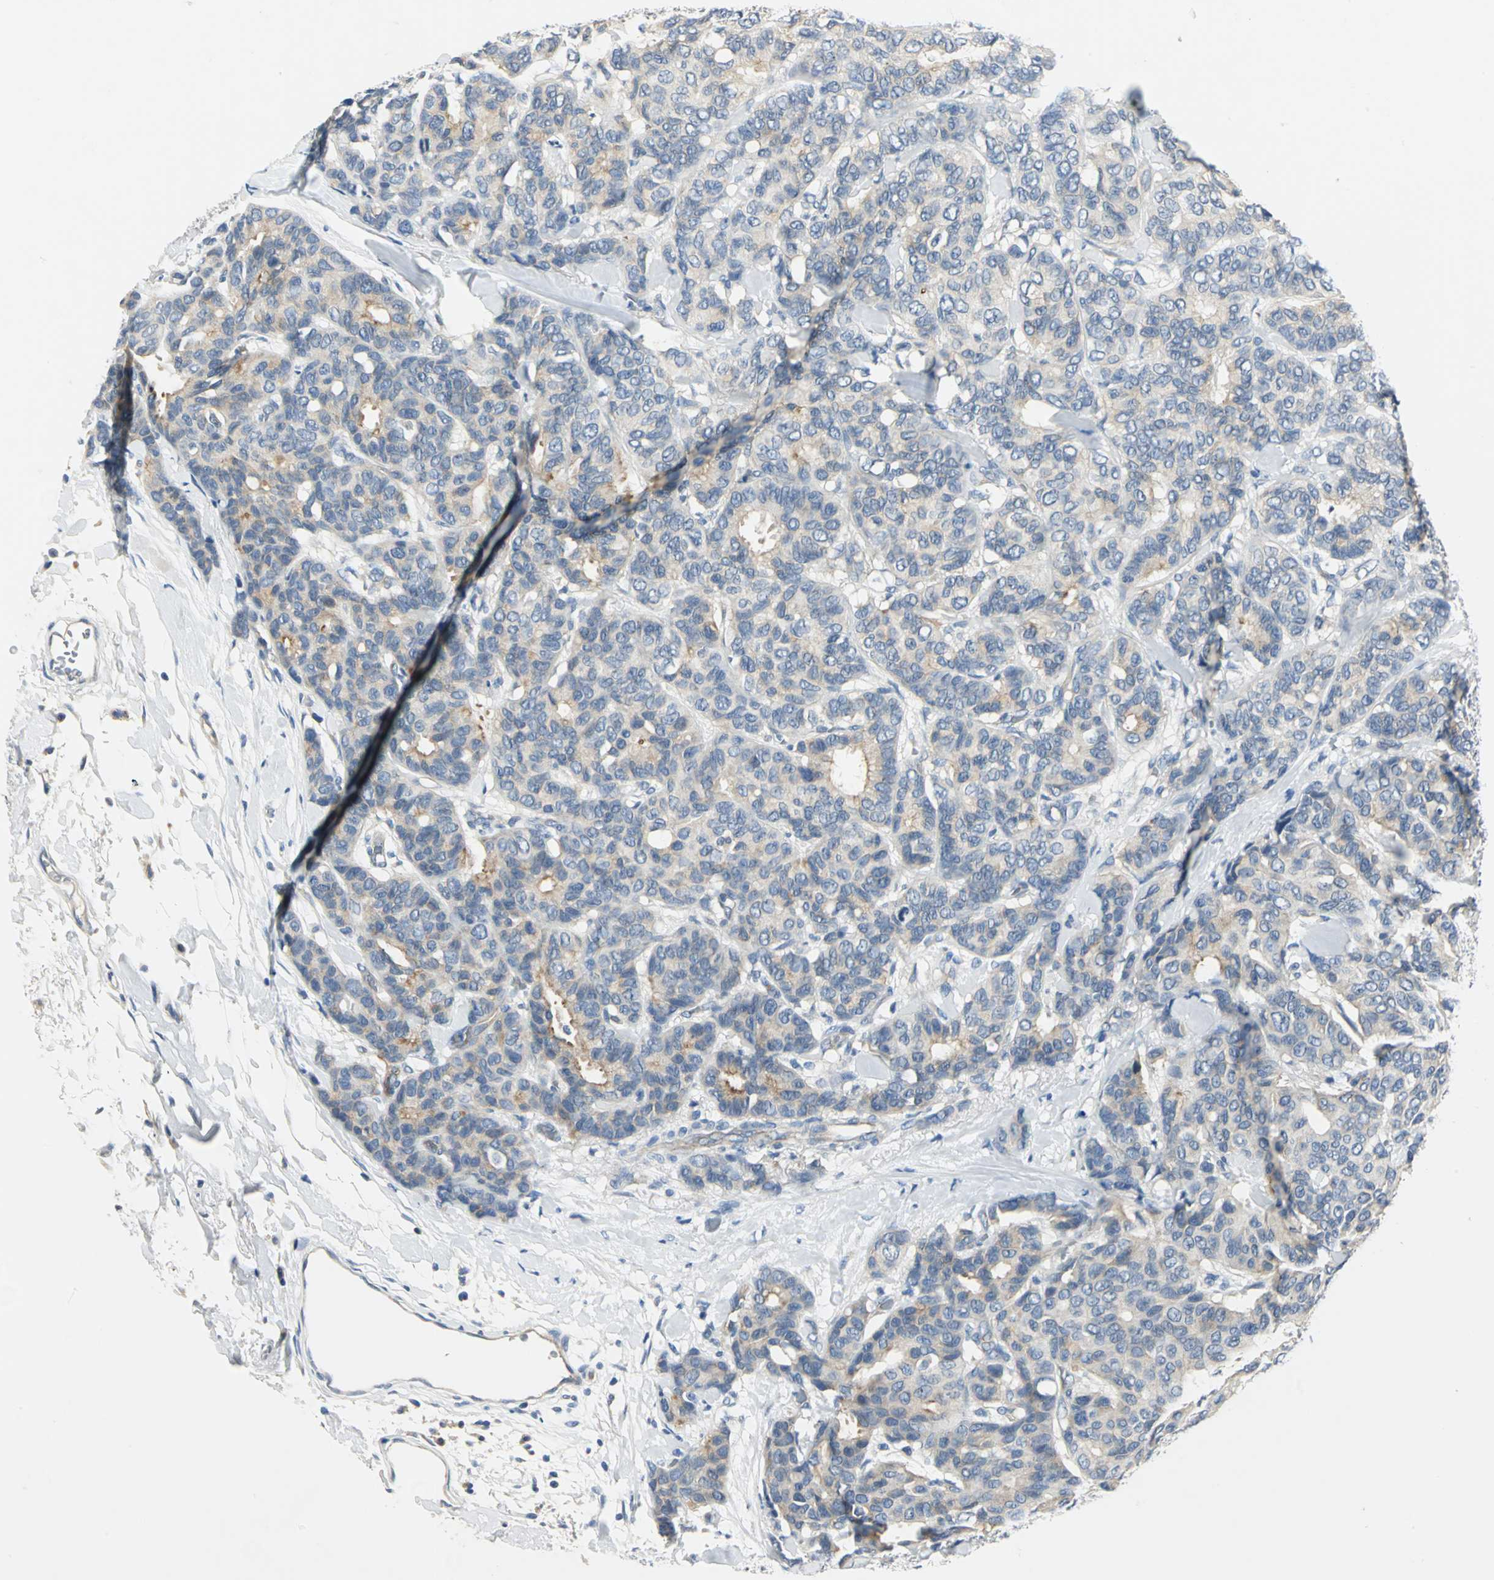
{"staining": {"intensity": "weak", "quantity": "25%-75%", "location": "cytoplasmic/membranous"}, "tissue": "breast cancer", "cell_type": "Tumor cells", "image_type": "cancer", "snomed": [{"axis": "morphology", "description": "Duct carcinoma"}, {"axis": "topography", "description": "Breast"}], "caption": "This photomicrograph exhibits breast cancer stained with IHC to label a protein in brown. The cytoplasmic/membranous of tumor cells show weak positivity for the protein. Nuclei are counter-stained blue.", "gene": "RIPOR1", "patient": {"sex": "female", "age": 87}}